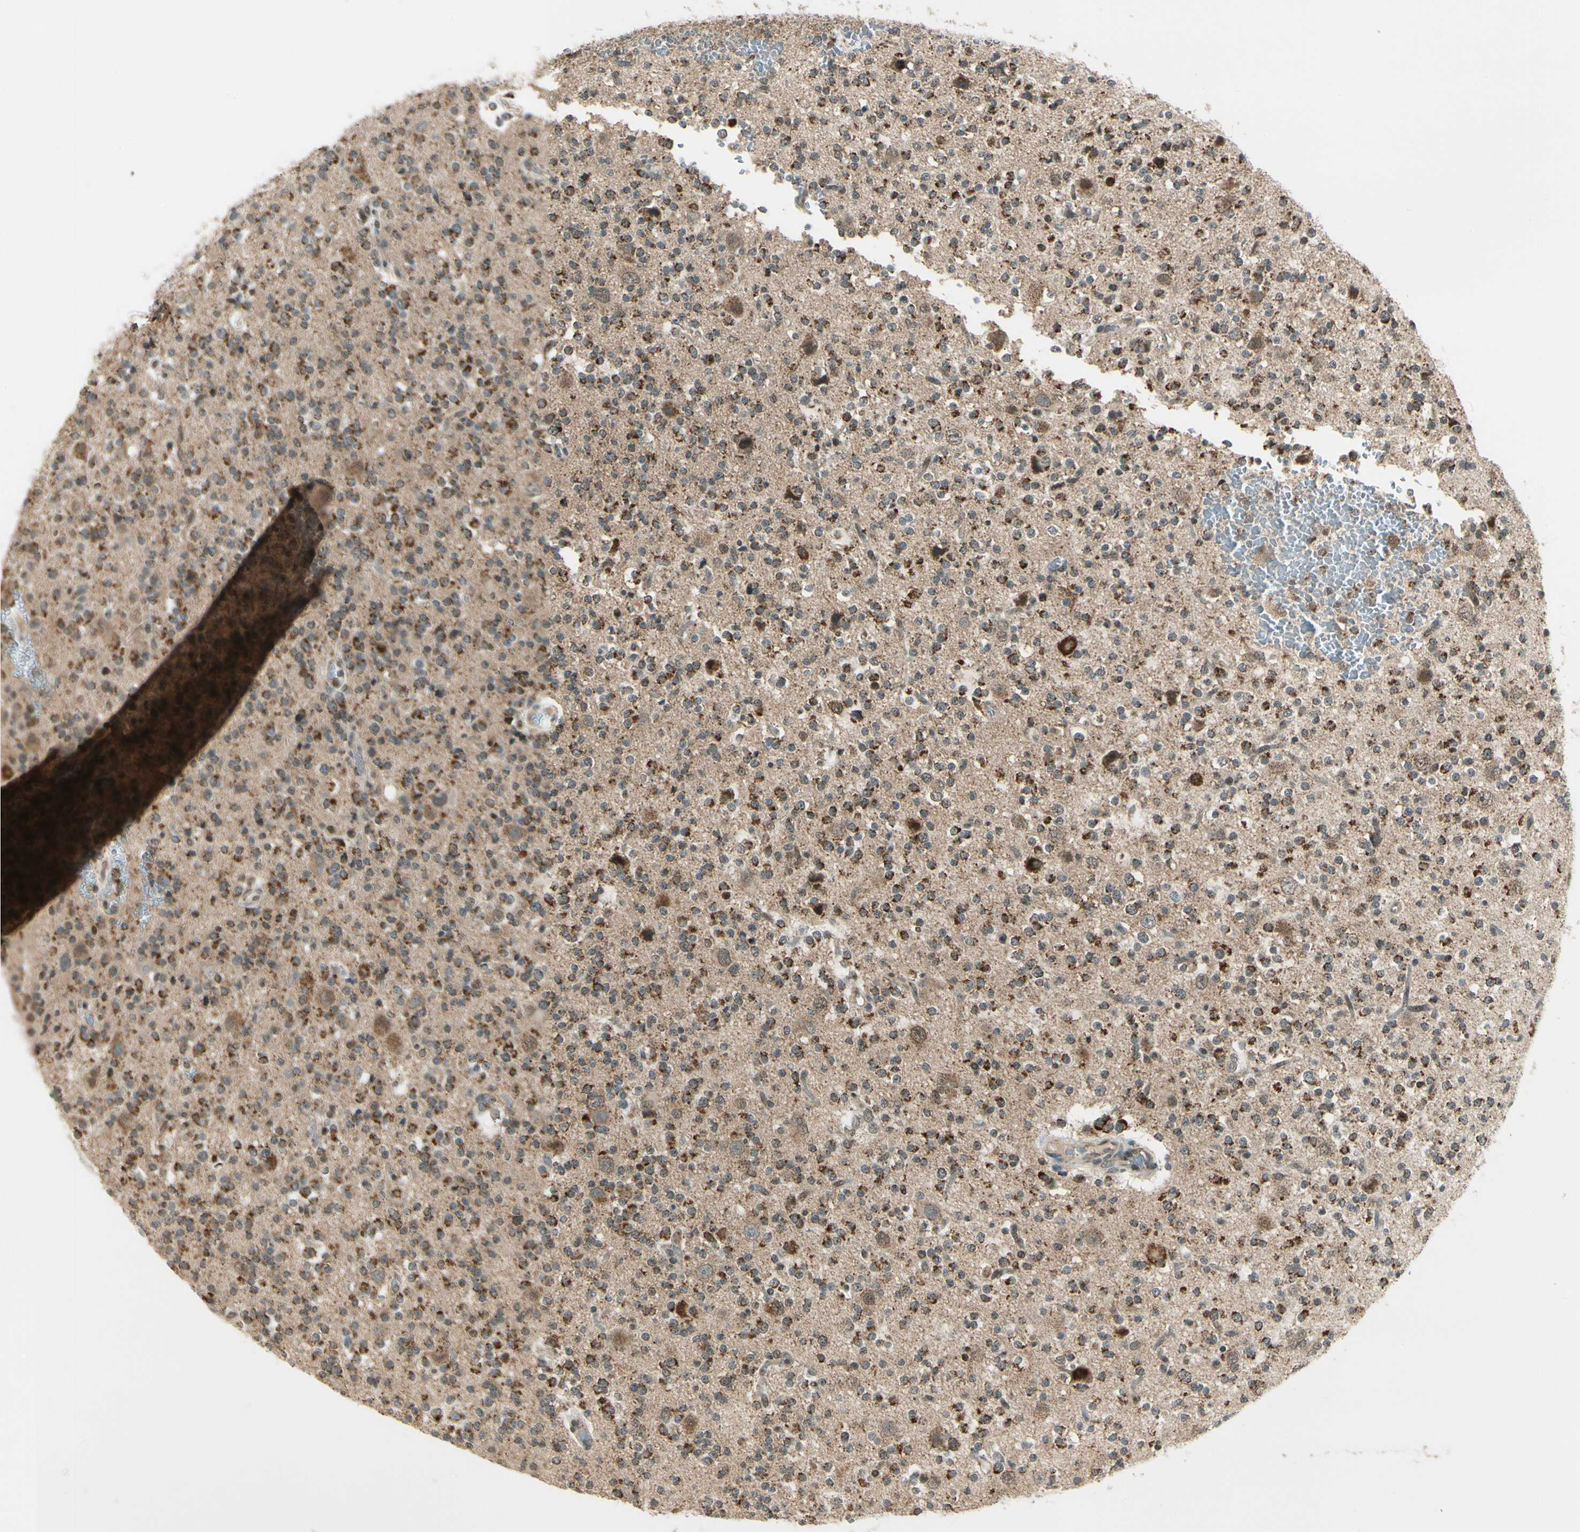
{"staining": {"intensity": "moderate", "quantity": "25%-75%", "location": "cytoplasmic/membranous"}, "tissue": "glioma", "cell_type": "Tumor cells", "image_type": "cancer", "snomed": [{"axis": "morphology", "description": "Glioma, malignant, High grade"}, {"axis": "topography", "description": "Brain"}], "caption": "Protein staining of high-grade glioma (malignant) tissue demonstrates moderate cytoplasmic/membranous expression in about 25%-75% of tumor cells.", "gene": "KHDC4", "patient": {"sex": "male", "age": 47}}